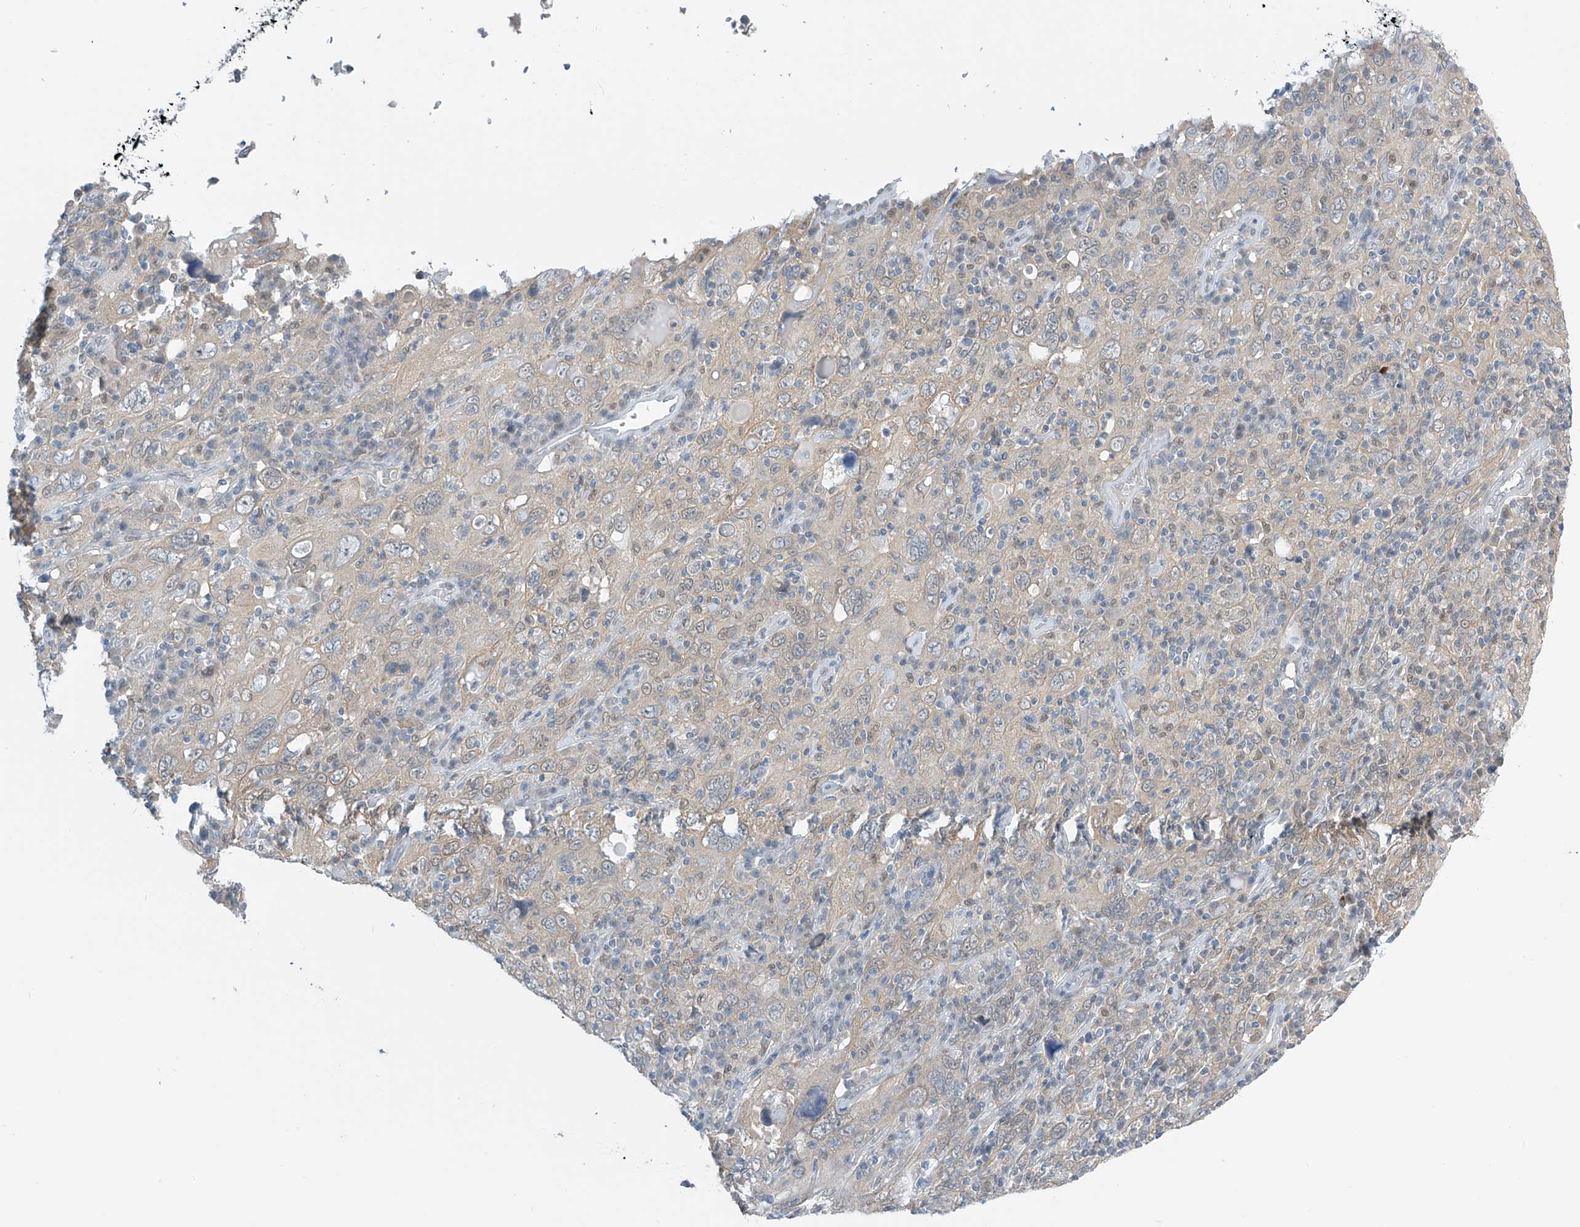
{"staining": {"intensity": "weak", "quantity": "<25%", "location": "cytoplasmic/membranous"}, "tissue": "cervical cancer", "cell_type": "Tumor cells", "image_type": "cancer", "snomed": [{"axis": "morphology", "description": "Squamous cell carcinoma, NOS"}, {"axis": "topography", "description": "Cervix"}], "caption": "Cervical cancer (squamous cell carcinoma) was stained to show a protein in brown. There is no significant staining in tumor cells.", "gene": "APLF", "patient": {"sex": "female", "age": 46}}